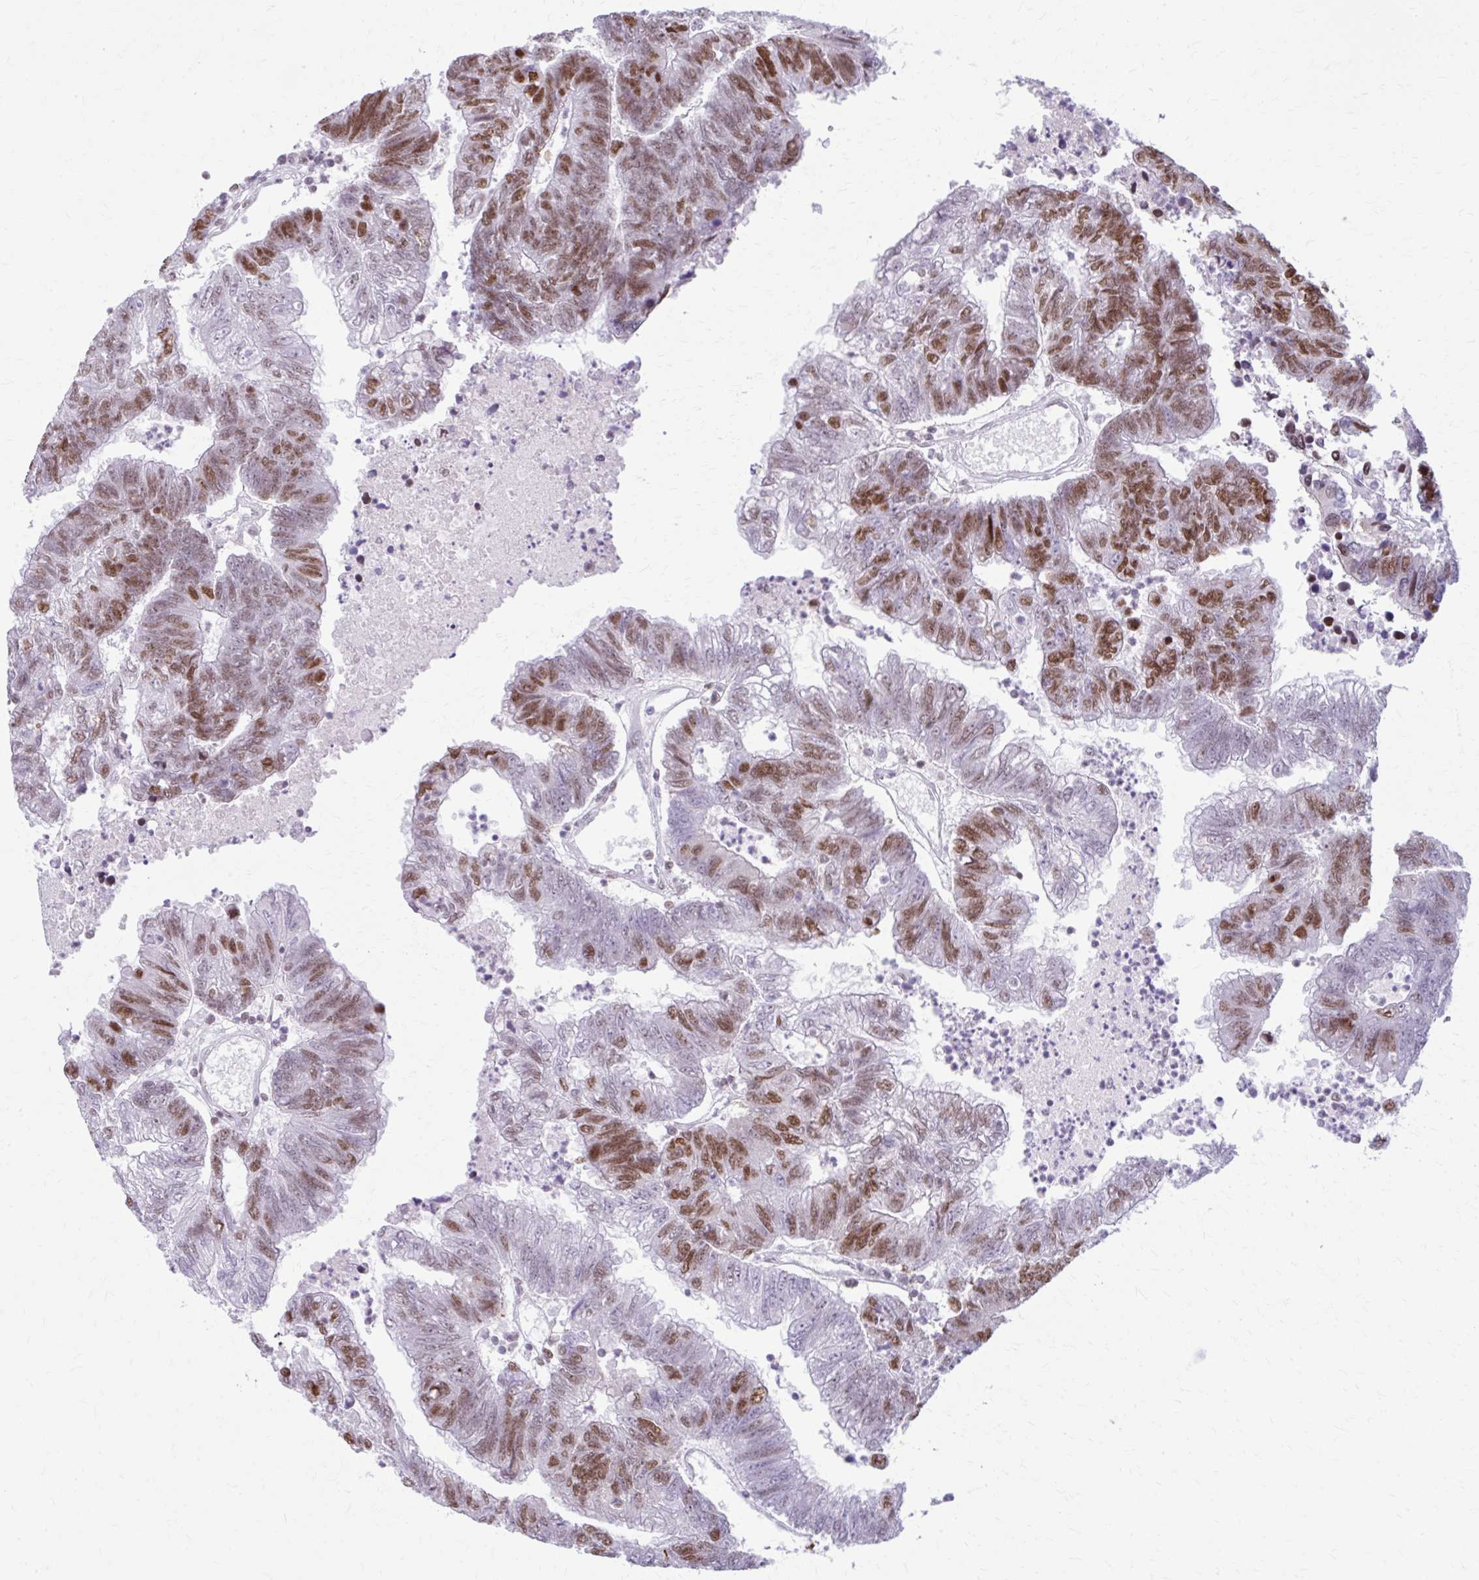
{"staining": {"intensity": "moderate", "quantity": "25%-75%", "location": "nuclear"}, "tissue": "colorectal cancer", "cell_type": "Tumor cells", "image_type": "cancer", "snomed": [{"axis": "morphology", "description": "Adenocarcinoma, NOS"}, {"axis": "topography", "description": "Colon"}], "caption": "Colorectal cancer (adenocarcinoma) stained for a protein (brown) exhibits moderate nuclear positive staining in approximately 25%-75% of tumor cells.", "gene": "PABIR1", "patient": {"sex": "female", "age": 48}}